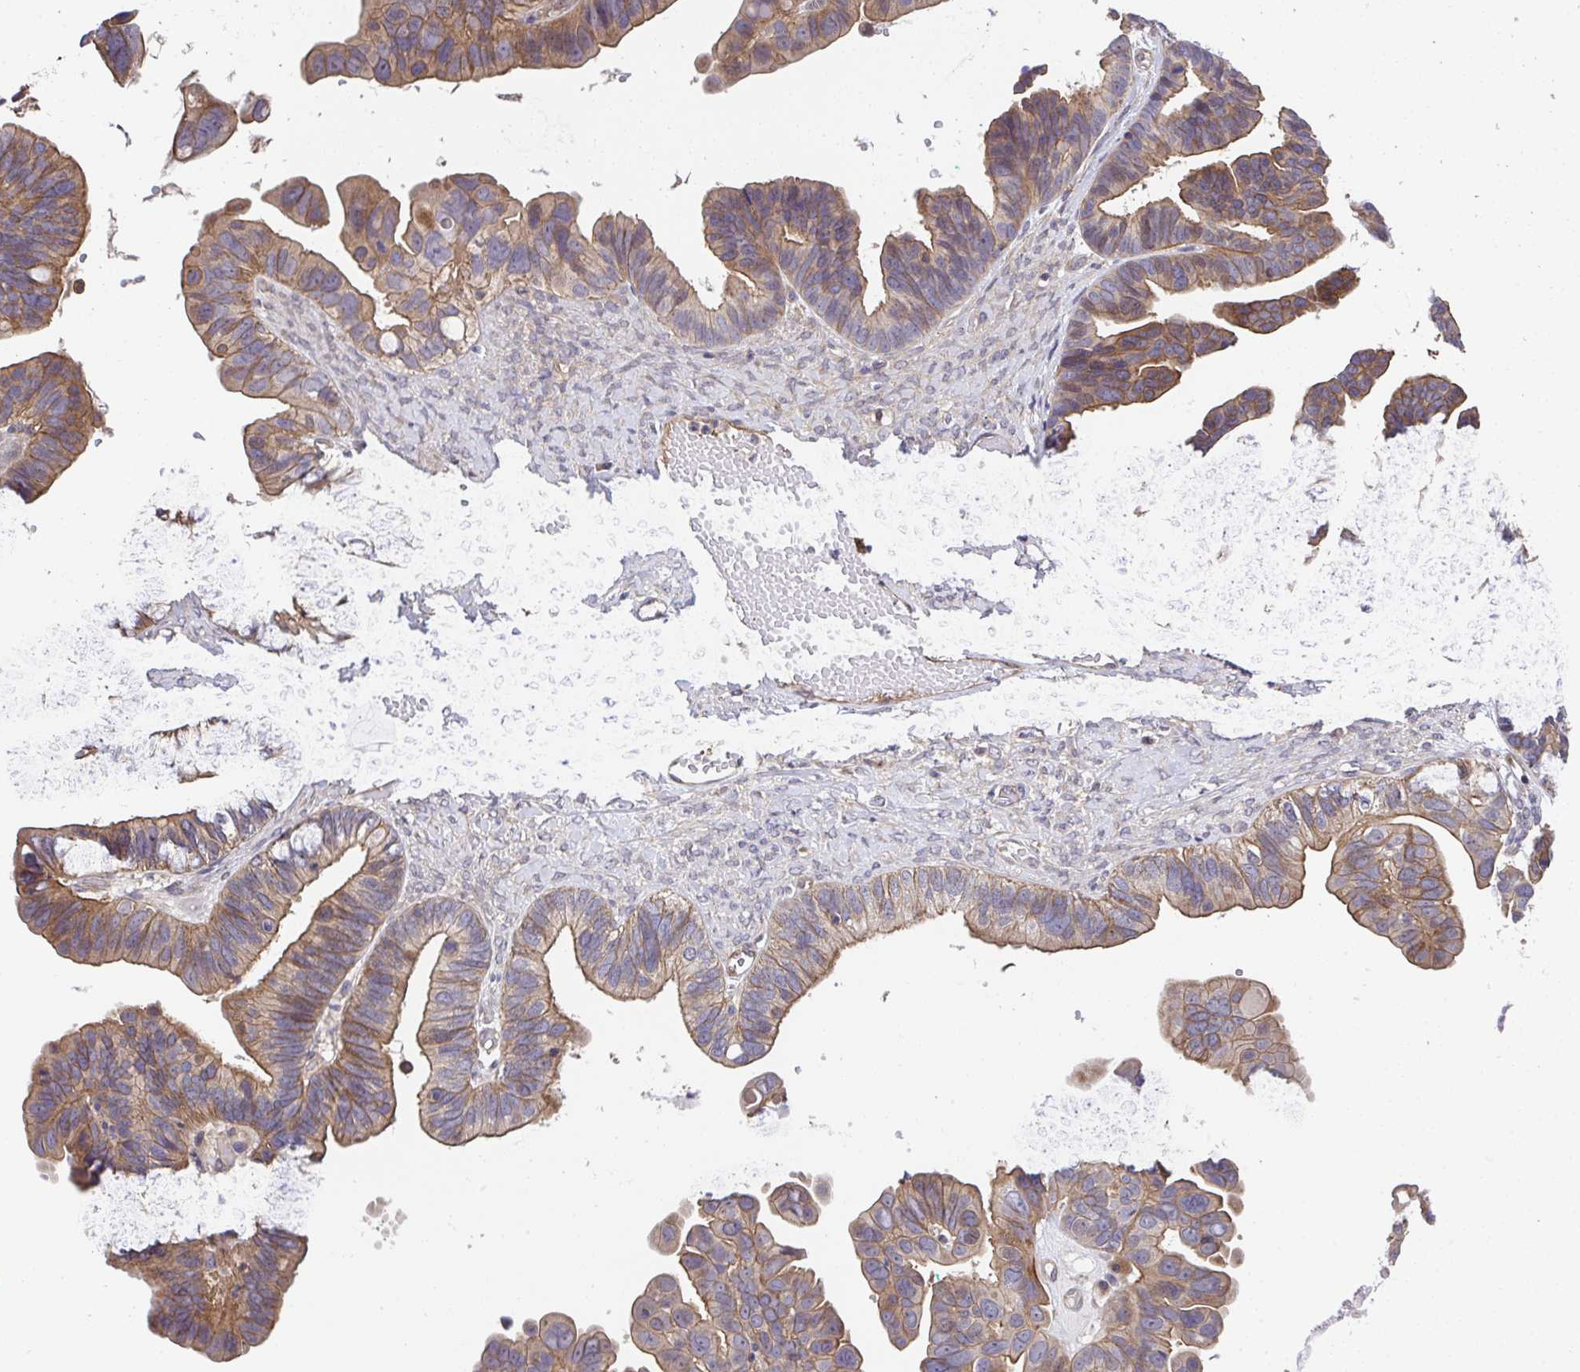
{"staining": {"intensity": "moderate", "quantity": ">75%", "location": "cytoplasmic/membranous"}, "tissue": "ovarian cancer", "cell_type": "Tumor cells", "image_type": "cancer", "snomed": [{"axis": "morphology", "description": "Cystadenocarcinoma, serous, NOS"}, {"axis": "topography", "description": "Ovary"}], "caption": "IHC histopathology image of serous cystadenocarcinoma (ovarian) stained for a protein (brown), which shows medium levels of moderate cytoplasmic/membranous positivity in about >75% of tumor cells.", "gene": "ZNF696", "patient": {"sex": "female", "age": 56}}